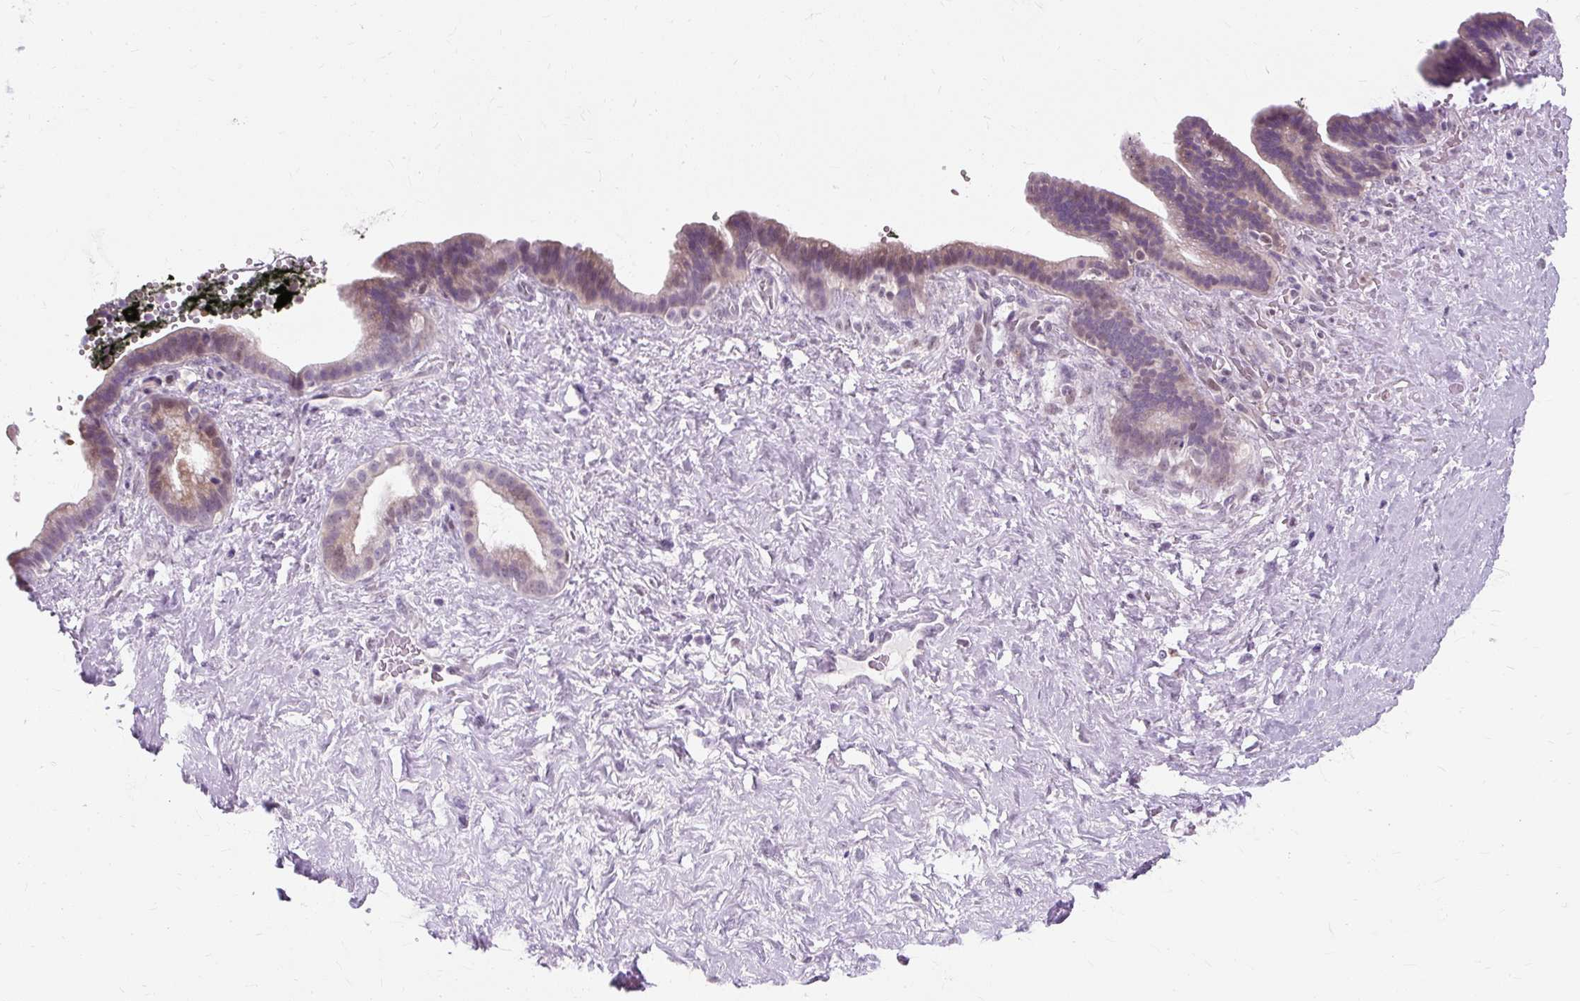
{"staining": {"intensity": "weak", "quantity": "25%-75%", "location": "cytoplasmic/membranous,nuclear"}, "tissue": "pancreatic cancer", "cell_type": "Tumor cells", "image_type": "cancer", "snomed": [{"axis": "morphology", "description": "Adenocarcinoma, NOS"}, {"axis": "topography", "description": "Pancreas"}], "caption": "High-power microscopy captured an immunohistochemistry (IHC) micrograph of pancreatic cancer (adenocarcinoma), revealing weak cytoplasmic/membranous and nuclear expression in approximately 25%-75% of tumor cells. The staining was performed using DAB to visualize the protein expression in brown, while the nuclei were stained in blue with hematoxylin (Magnification: 20x).", "gene": "RYBP", "patient": {"sex": "male", "age": 44}}